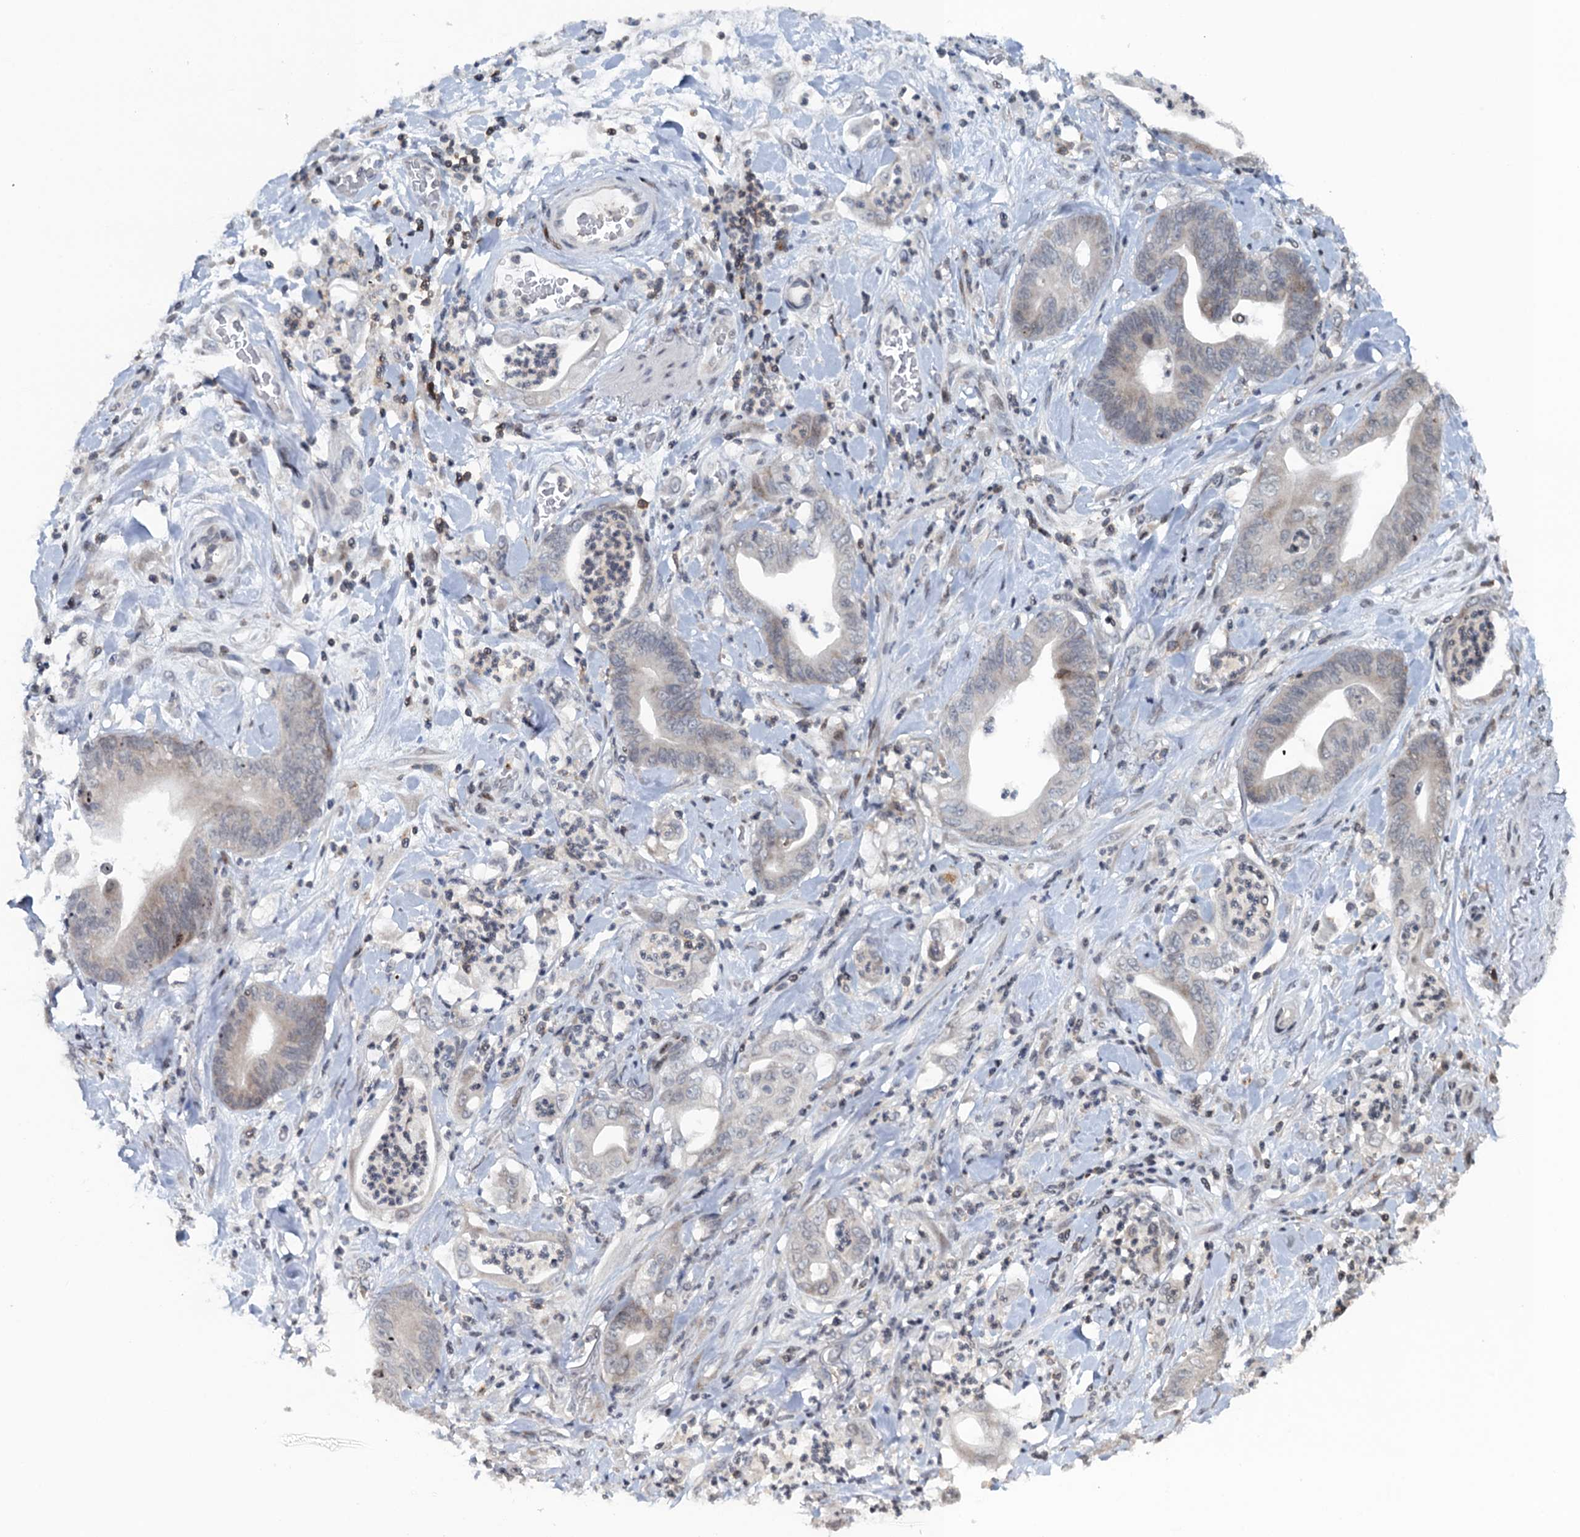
{"staining": {"intensity": "negative", "quantity": "none", "location": "none"}, "tissue": "stomach cancer", "cell_type": "Tumor cells", "image_type": "cancer", "snomed": [{"axis": "morphology", "description": "Adenocarcinoma, NOS"}, {"axis": "topography", "description": "Stomach"}], "caption": "Tumor cells show no significant protein staining in stomach cancer. (Brightfield microscopy of DAB (3,3'-diaminobenzidine) immunohistochemistry at high magnification).", "gene": "FYB1", "patient": {"sex": "female", "age": 73}}